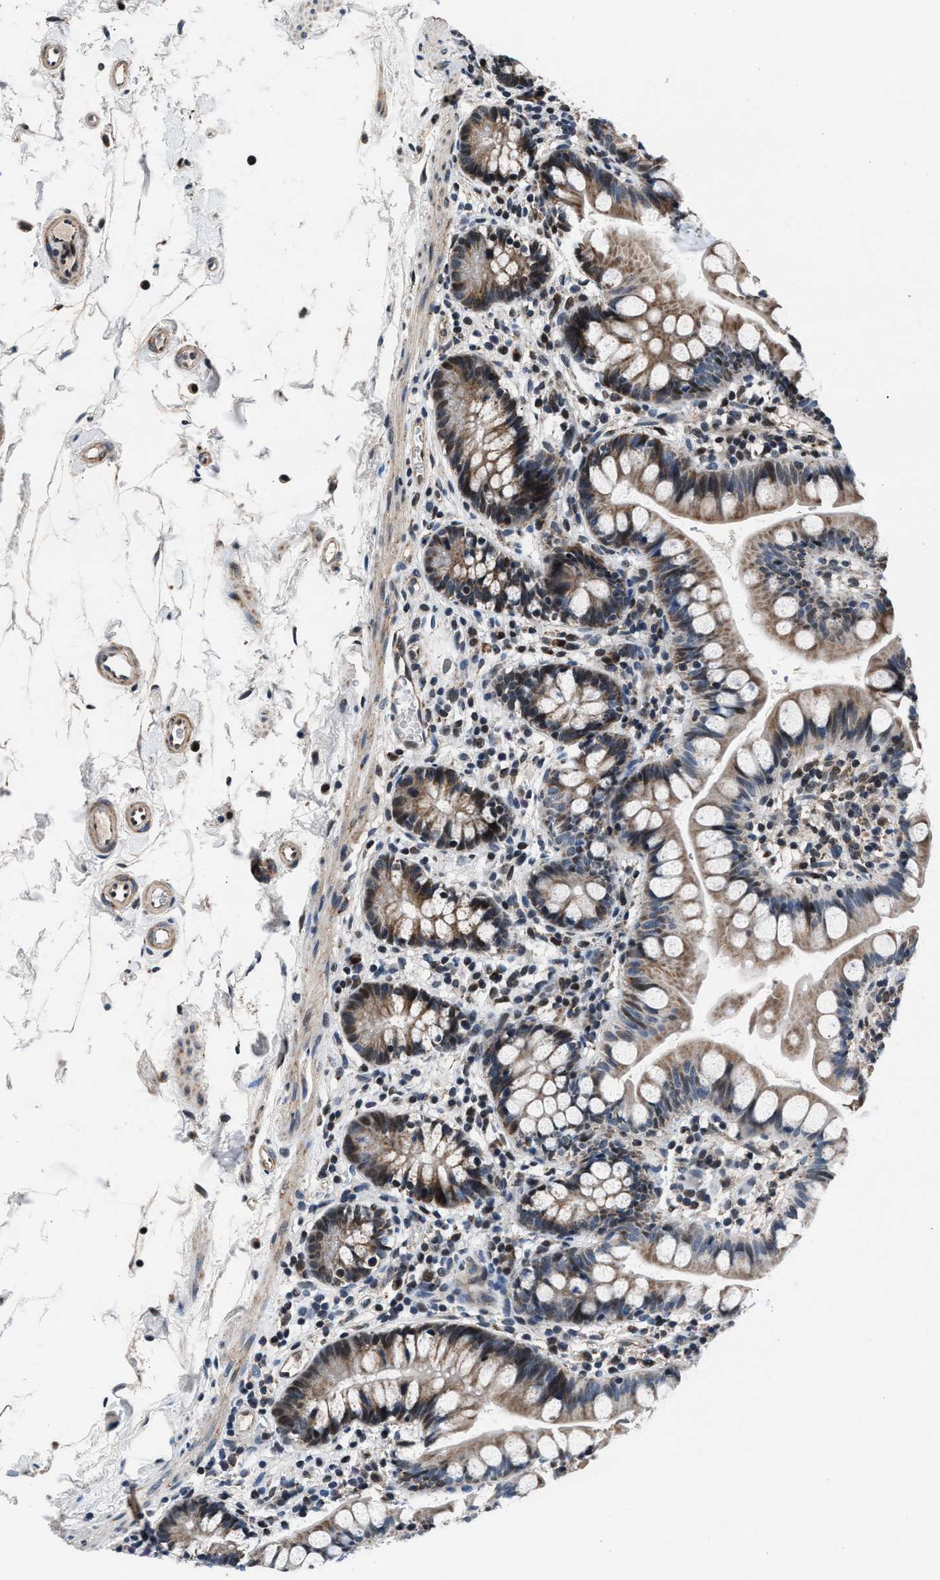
{"staining": {"intensity": "moderate", "quantity": "25%-75%", "location": "cytoplasmic/membranous,nuclear"}, "tissue": "small intestine", "cell_type": "Glandular cells", "image_type": "normal", "snomed": [{"axis": "morphology", "description": "Normal tissue, NOS"}, {"axis": "topography", "description": "Small intestine"}], "caption": "Normal small intestine exhibits moderate cytoplasmic/membranous,nuclear expression in about 25%-75% of glandular cells, visualized by immunohistochemistry. Immunohistochemistry (ihc) stains the protein in brown and the nuclei are stained blue.", "gene": "PRRC2B", "patient": {"sex": "female", "age": 84}}